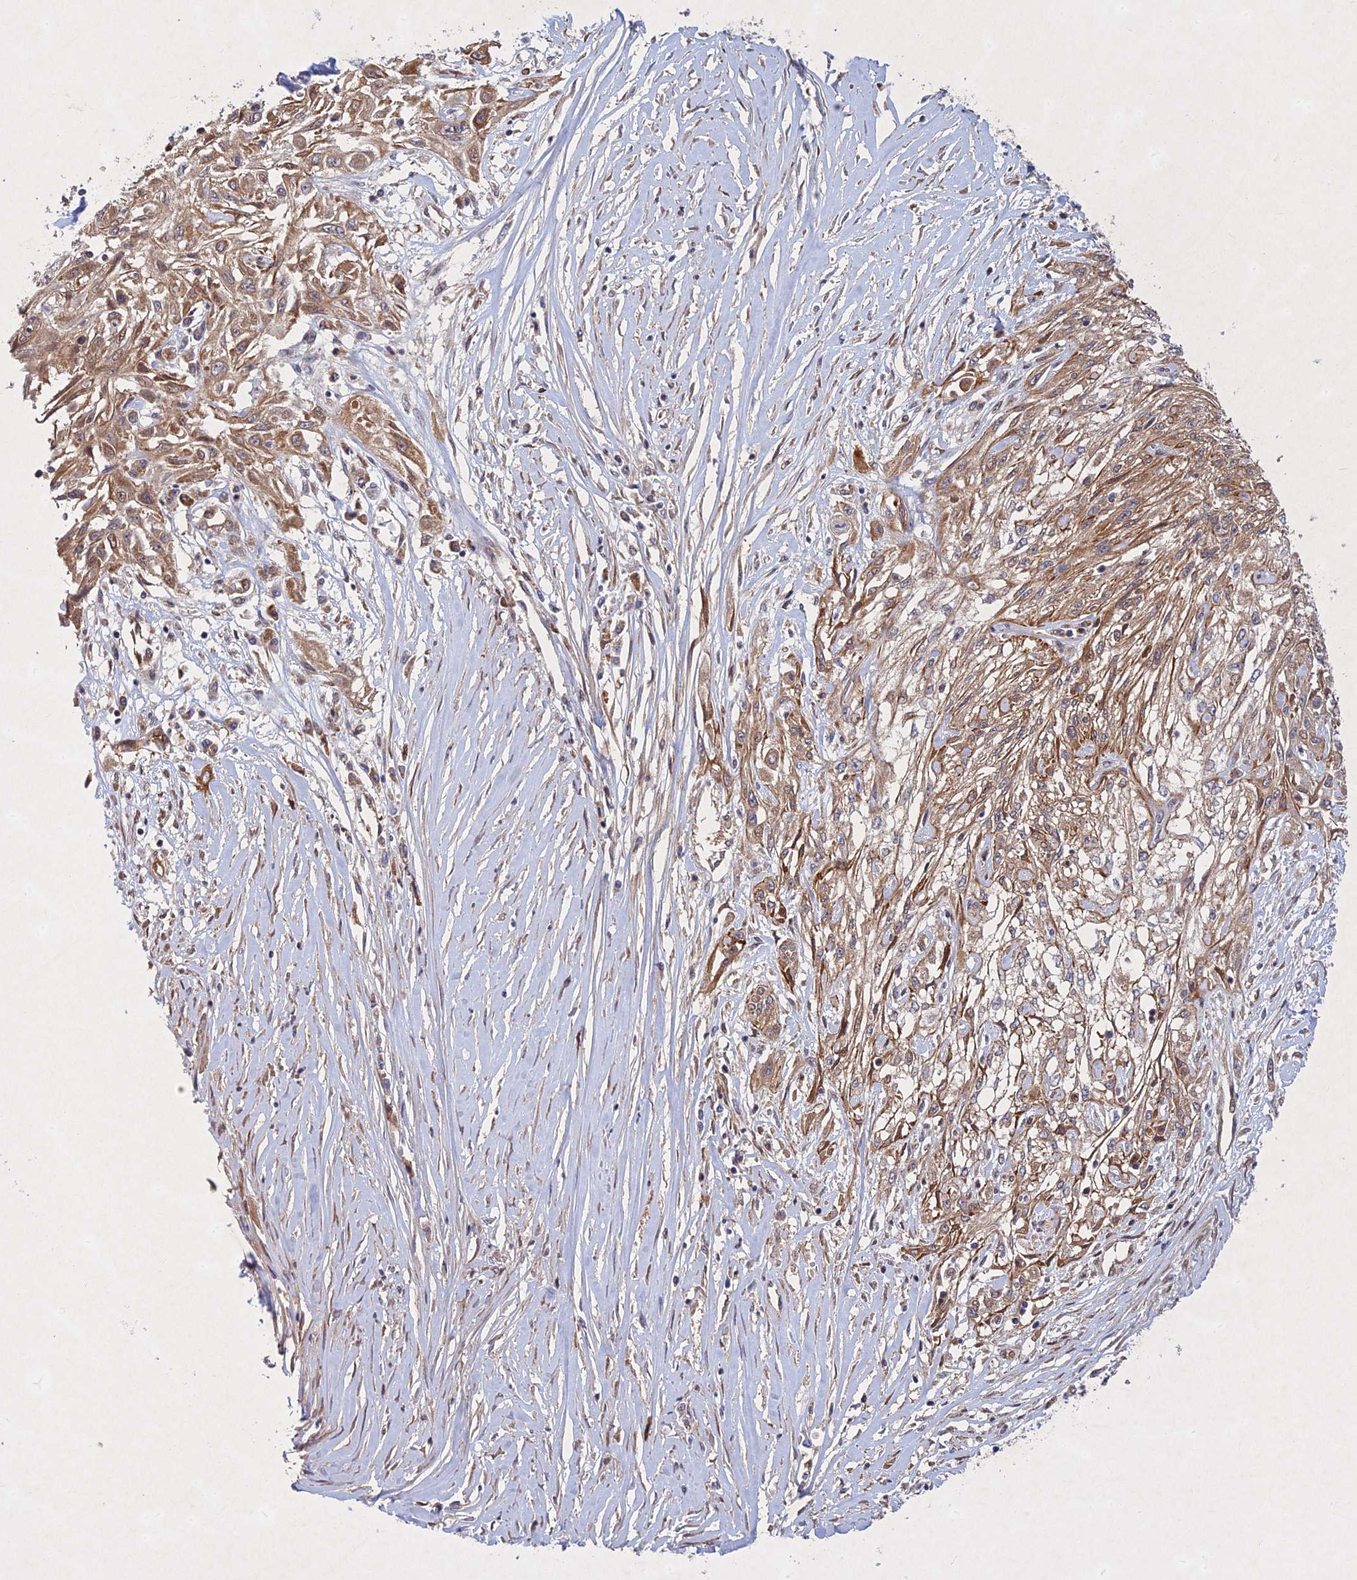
{"staining": {"intensity": "weak", "quantity": ">75%", "location": "cytoplasmic/membranous"}, "tissue": "skin cancer", "cell_type": "Tumor cells", "image_type": "cancer", "snomed": [{"axis": "morphology", "description": "Squamous cell carcinoma, NOS"}, {"axis": "morphology", "description": "Squamous cell carcinoma, metastatic, NOS"}, {"axis": "topography", "description": "Skin"}, {"axis": "topography", "description": "Lymph node"}], "caption": "Tumor cells show low levels of weak cytoplasmic/membranous staining in approximately >75% of cells in human skin metastatic squamous cell carcinoma.", "gene": "PTHLH", "patient": {"sex": "male", "age": 75}}